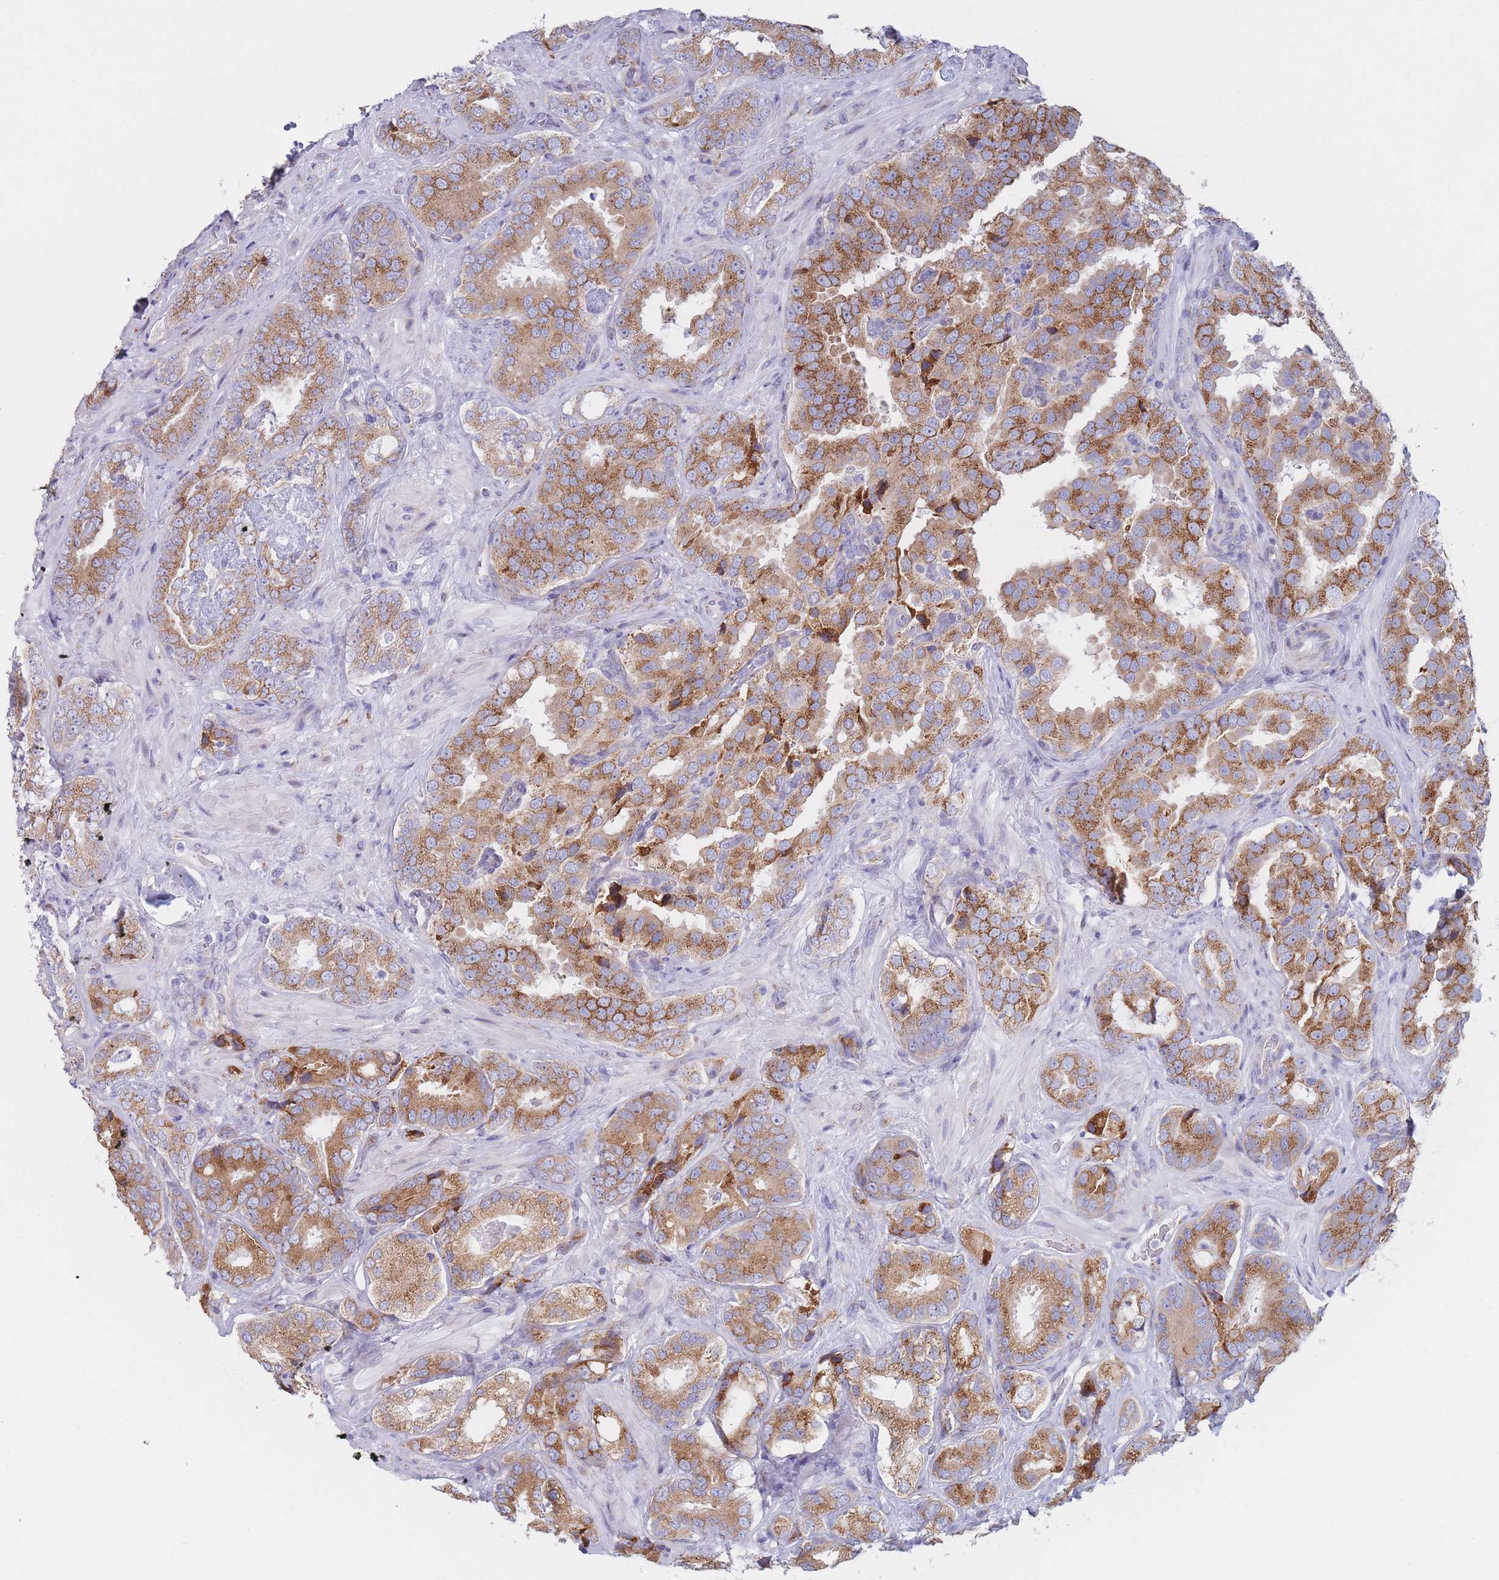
{"staining": {"intensity": "moderate", "quantity": ">75%", "location": "cytoplasmic/membranous"}, "tissue": "prostate cancer", "cell_type": "Tumor cells", "image_type": "cancer", "snomed": [{"axis": "morphology", "description": "Adenocarcinoma, High grade"}, {"axis": "topography", "description": "Prostate"}], "caption": "This photomicrograph displays prostate cancer stained with IHC to label a protein in brown. The cytoplasmic/membranous of tumor cells show moderate positivity for the protein. Nuclei are counter-stained blue.", "gene": "MRPL30", "patient": {"sex": "male", "age": 71}}